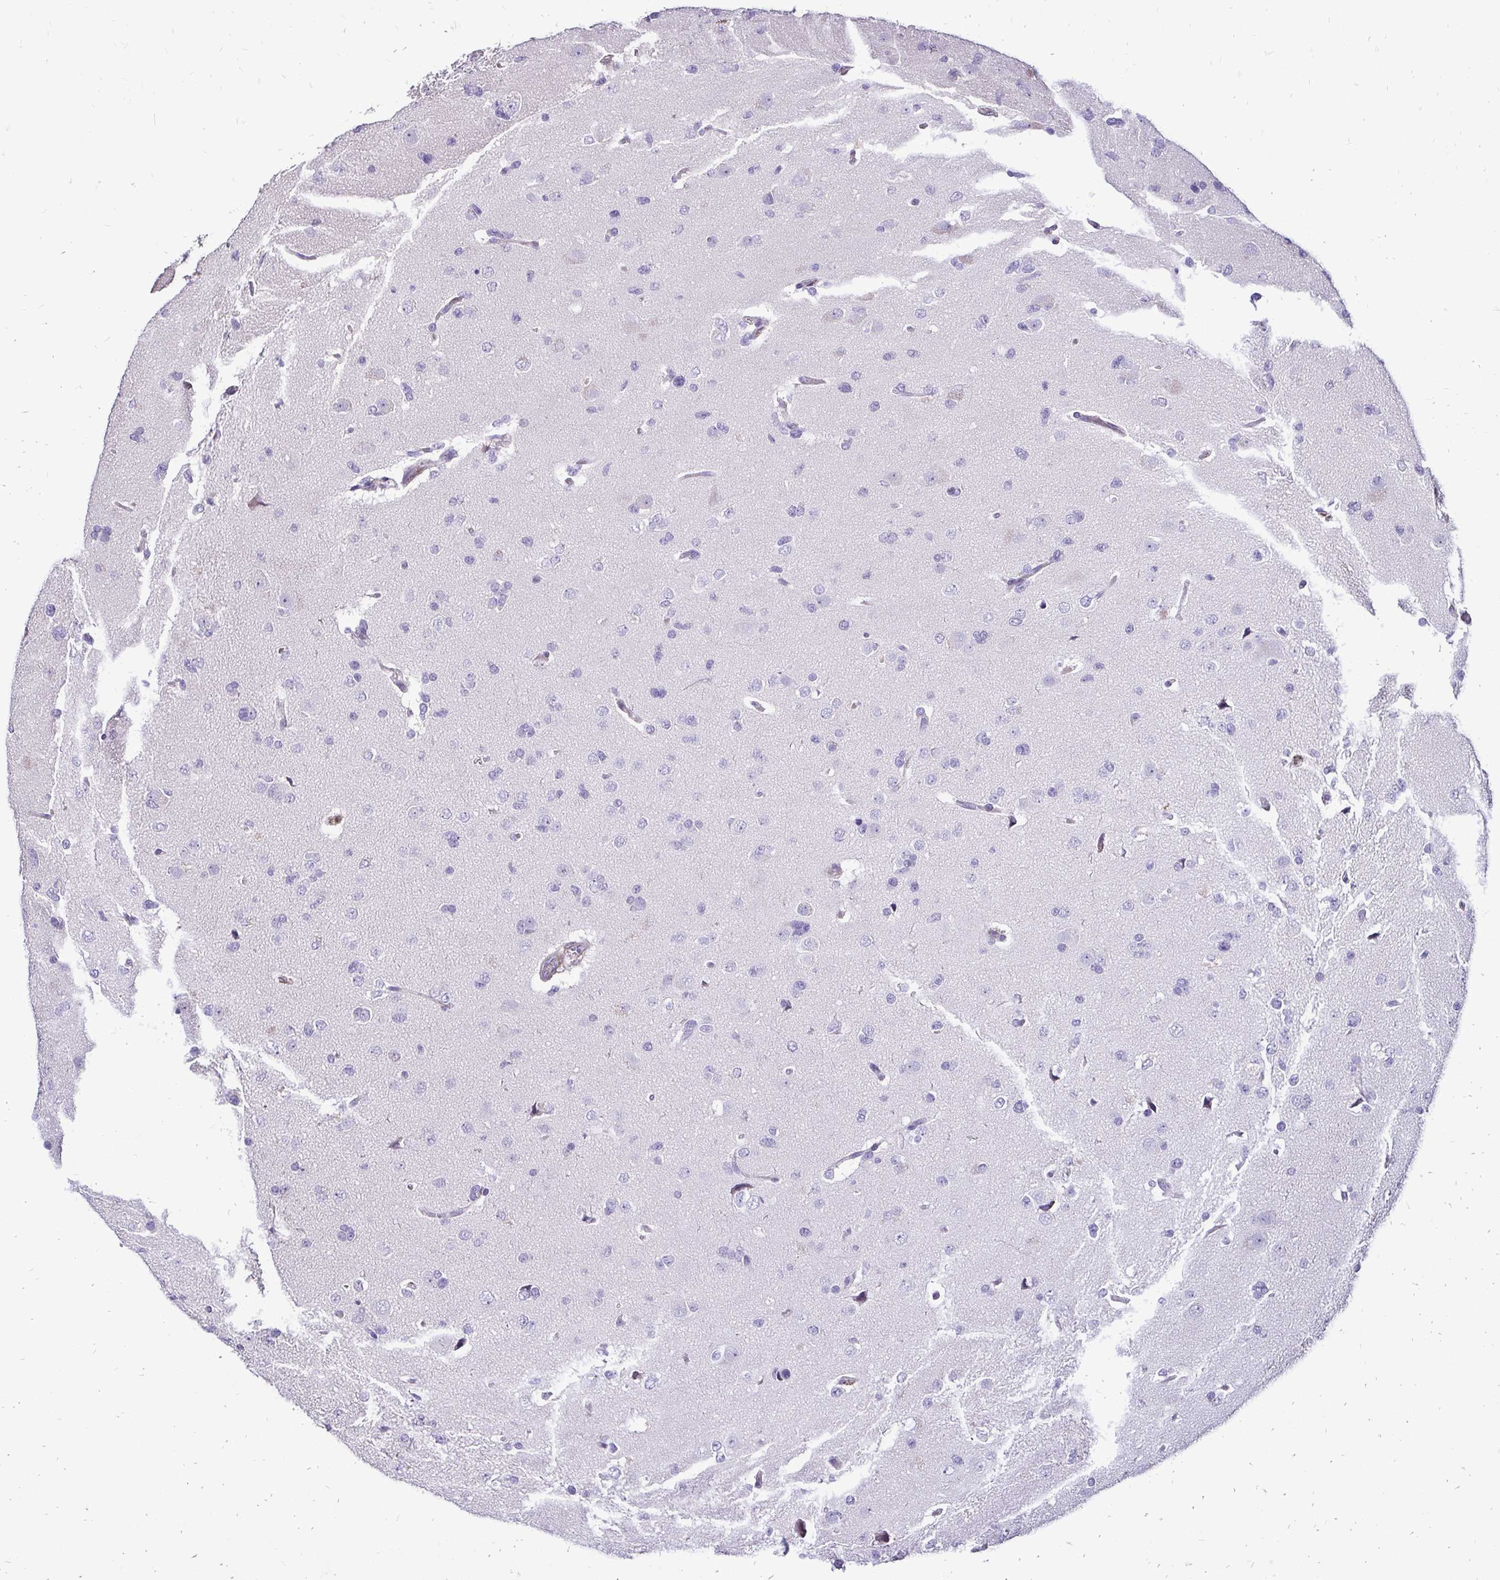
{"staining": {"intensity": "negative", "quantity": "none", "location": "none"}, "tissue": "glioma", "cell_type": "Tumor cells", "image_type": "cancer", "snomed": [{"axis": "morphology", "description": "Glioma, malignant, Low grade"}, {"axis": "topography", "description": "Brain"}], "caption": "Micrograph shows no significant protein staining in tumor cells of glioma.", "gene": "ZFP1", "patient": {"sex": "female", "age": 55}}